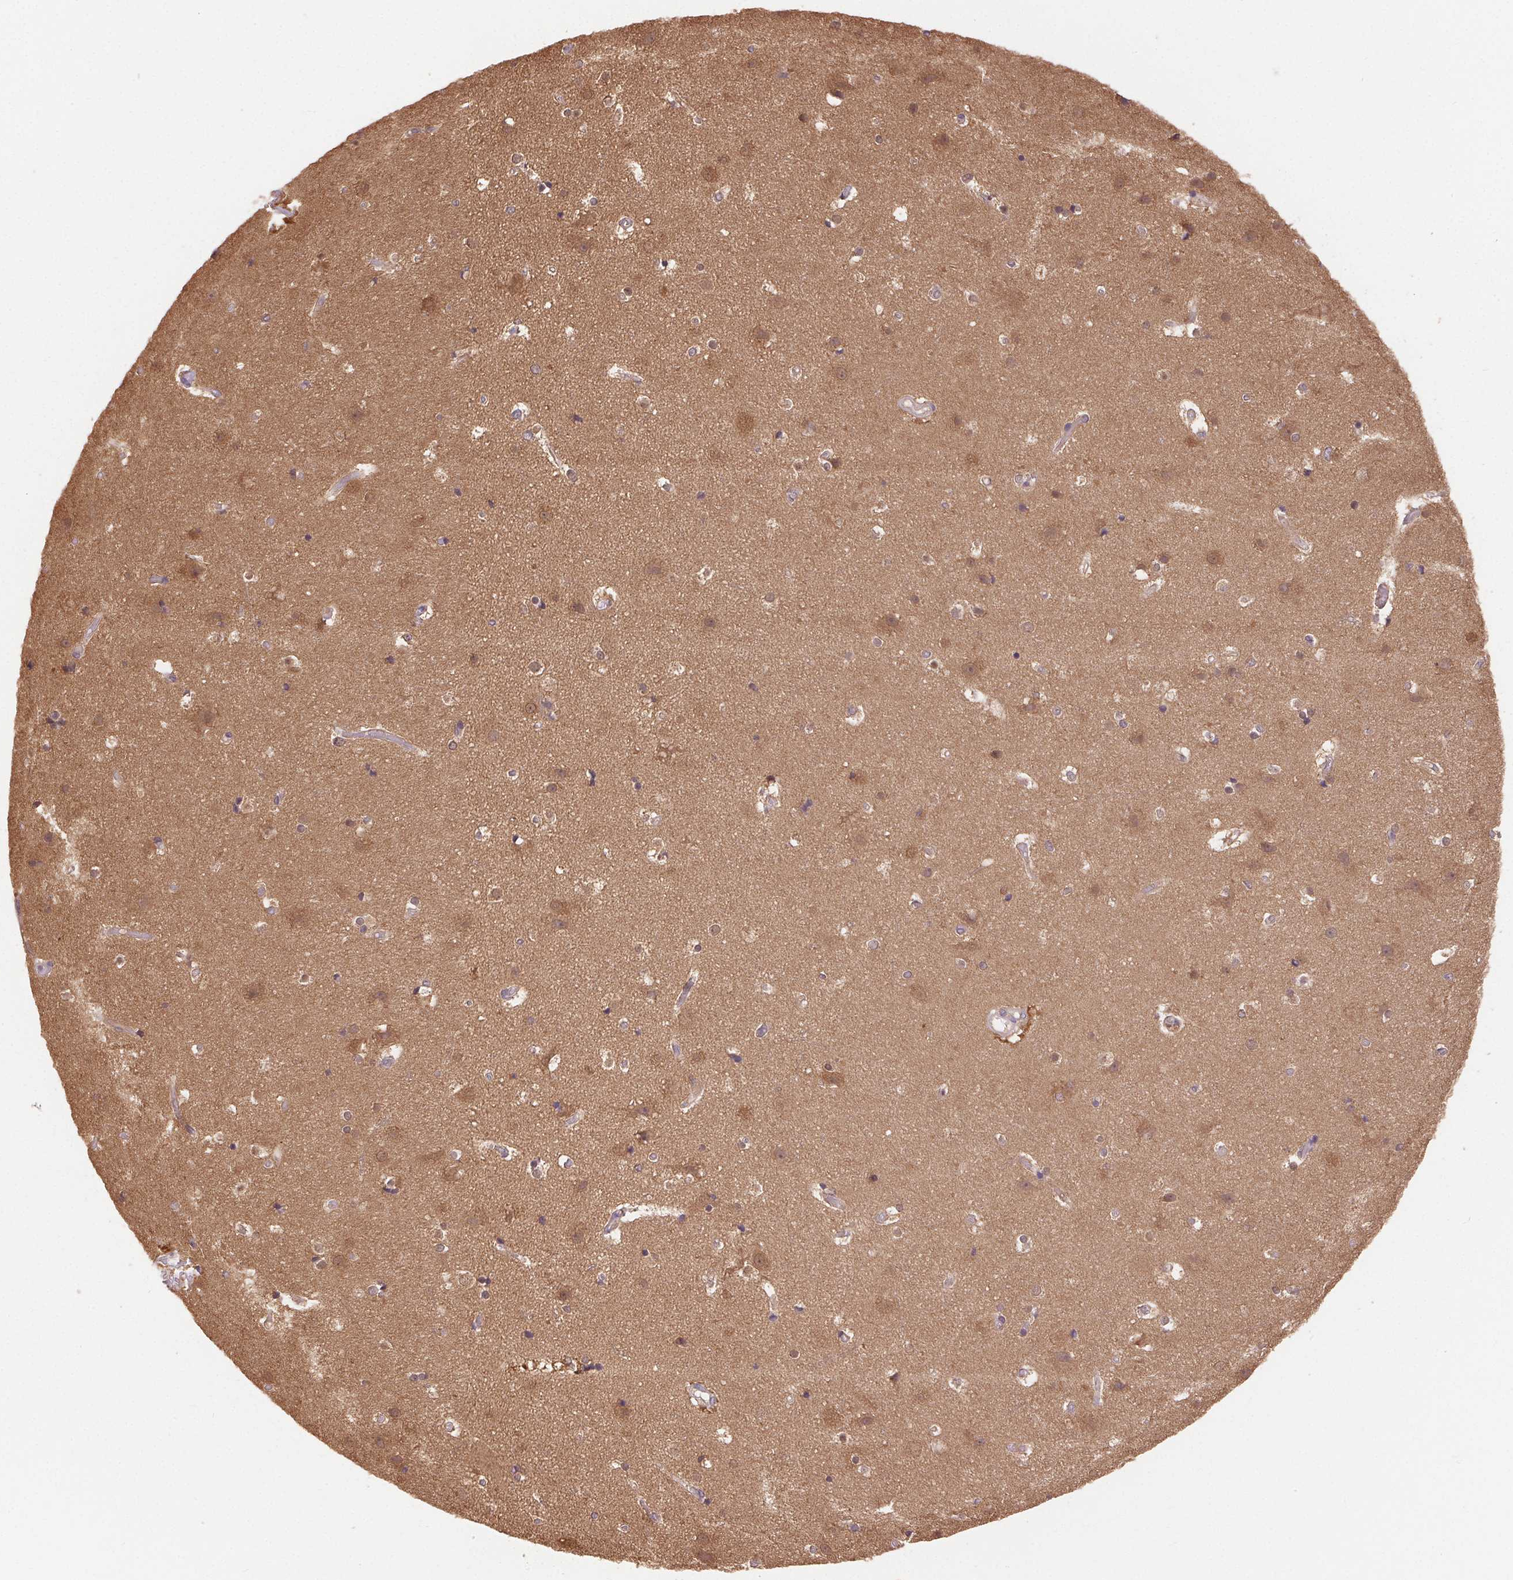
{"staining": {"intensity": "negative", "quantity": "none", "location": "none"}, "tissue": "cerebral cortex", "cell_type": "Endothelial cells", "image_type": "normal", "snomed": [{"axis": "morphology", "description": "Normal tissue, NOS"}, {"axis": "topography", "description": "Cerebral cortex"}], "caption": "Photomicrograph shows no protein positivity in endothelial cells of normal cerebral cortex. Nuclei are stained in blue.", "gene": "GDI1", "patient": {"sex": "female", "age": 52}}